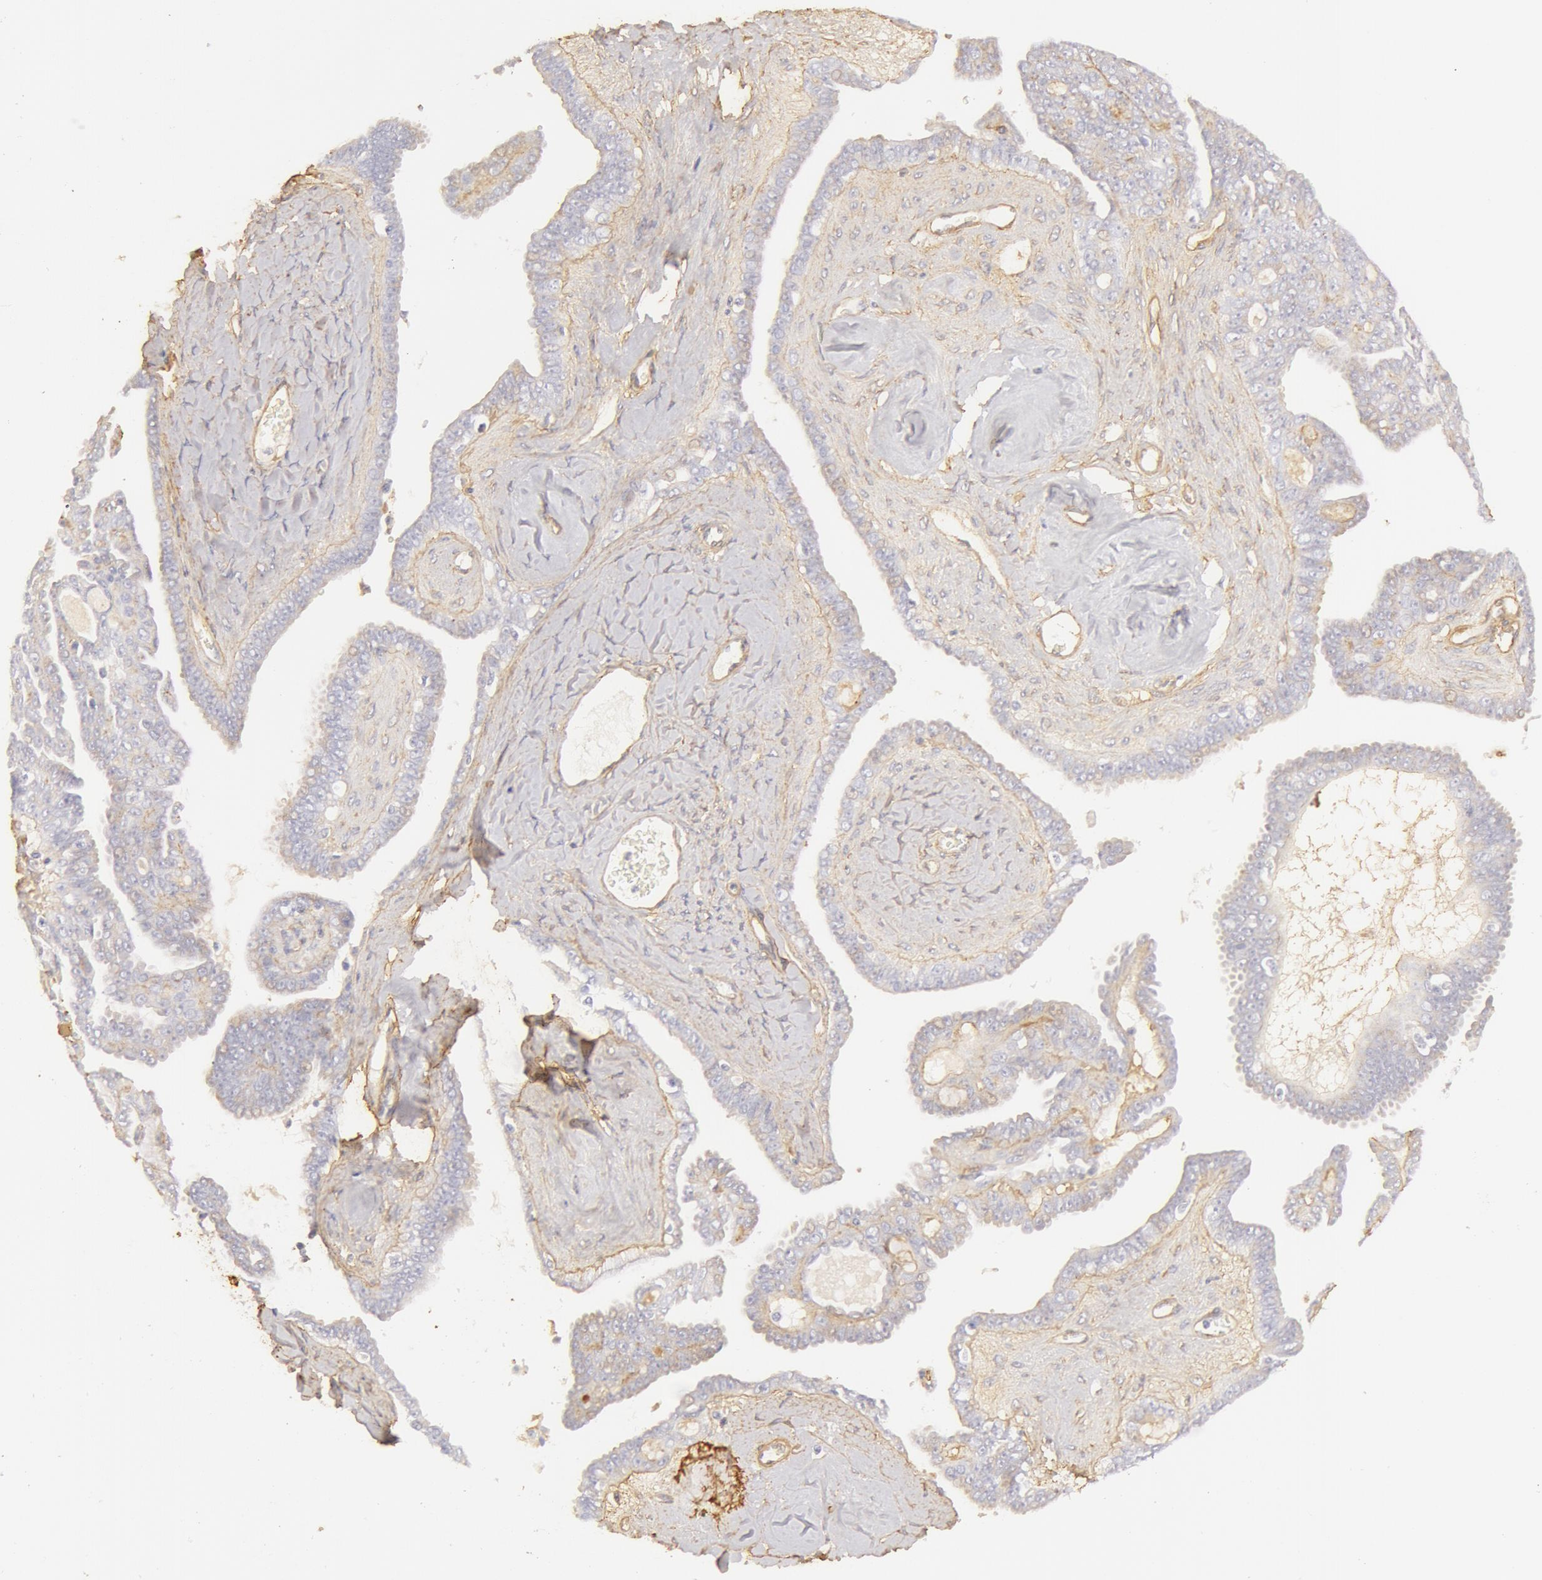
{"staining": {"intensity": "weak", "quantity": "<25%", "location": "cytoplasmic/membranous"}, "tissue": "ovarian cancer", "cell_type": "Tumor cells", "image_type": "cancer", "snomed": [{"axis": "morphology", "description": "Cystadenocarcinoma, serous, NOS"}, {"axis": "topography", "description": "Ovary"}], "caption": "This is a micrograph of immunohistochemistry (IHC) staining of ovarian cancer, which shows no staining in tumor cells.", "gene": "COL4A1", "patient": {"sex": "female", "age": 71}}